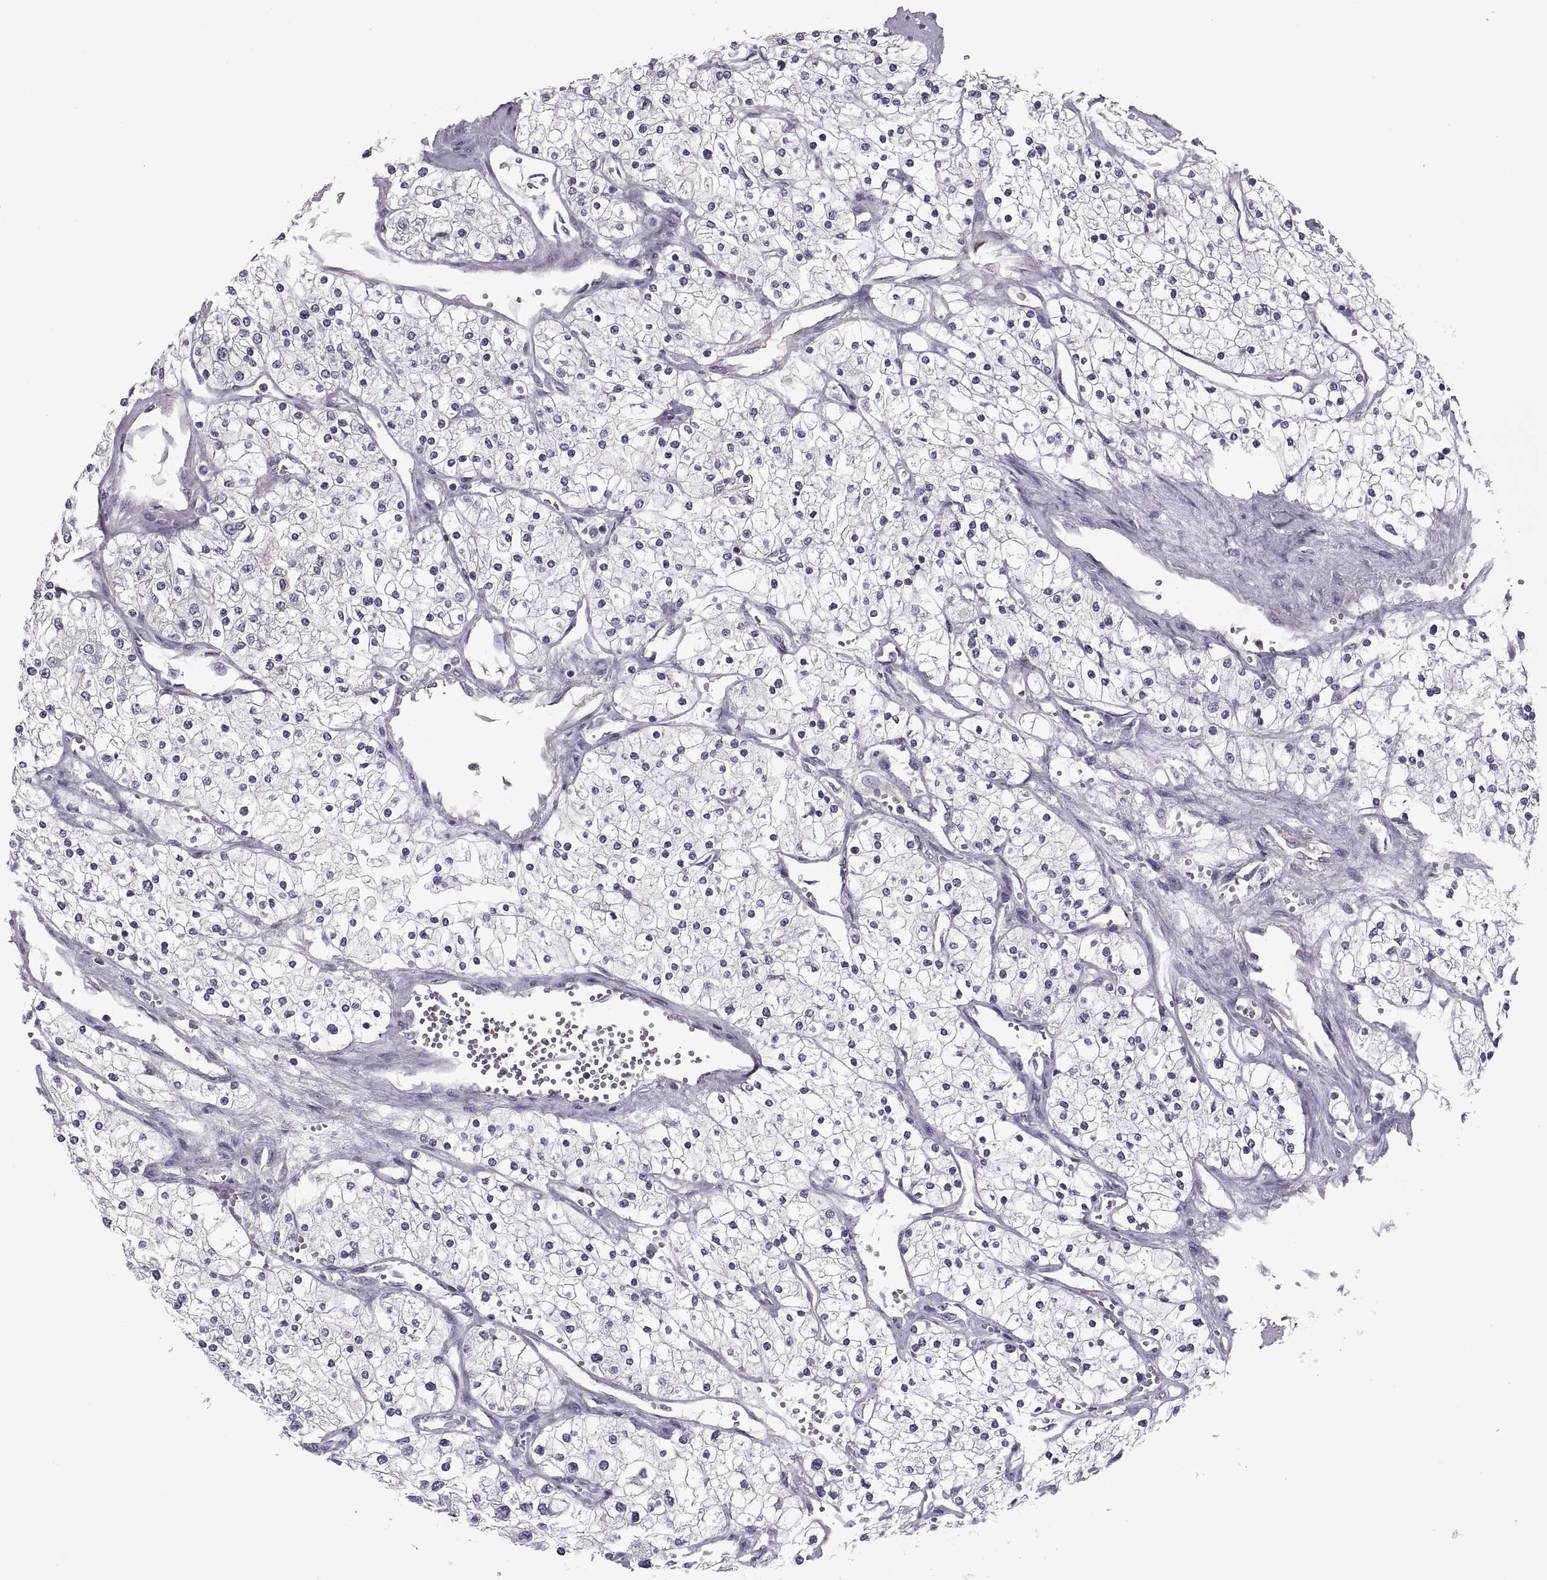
{"staining": {"intensity": "negative", "quantity": "none", "location": "none"}, "tissue": "renal cancer", "cell_type": "Tumor cells", "image_type": "cancer", "snomed": [{"axis": "morphology", "description": "Adenocarcinoma, NOS"}, {"axis": "topography", "description": "Kidney"}], "caption": "This is an immunohistochemistry (IHC) photomicrograph of adenocarcinoma (renal). There is no positivity in tumor cells.", "gene": "ODF3", "patient": {"sex": "male", "age": 80}}